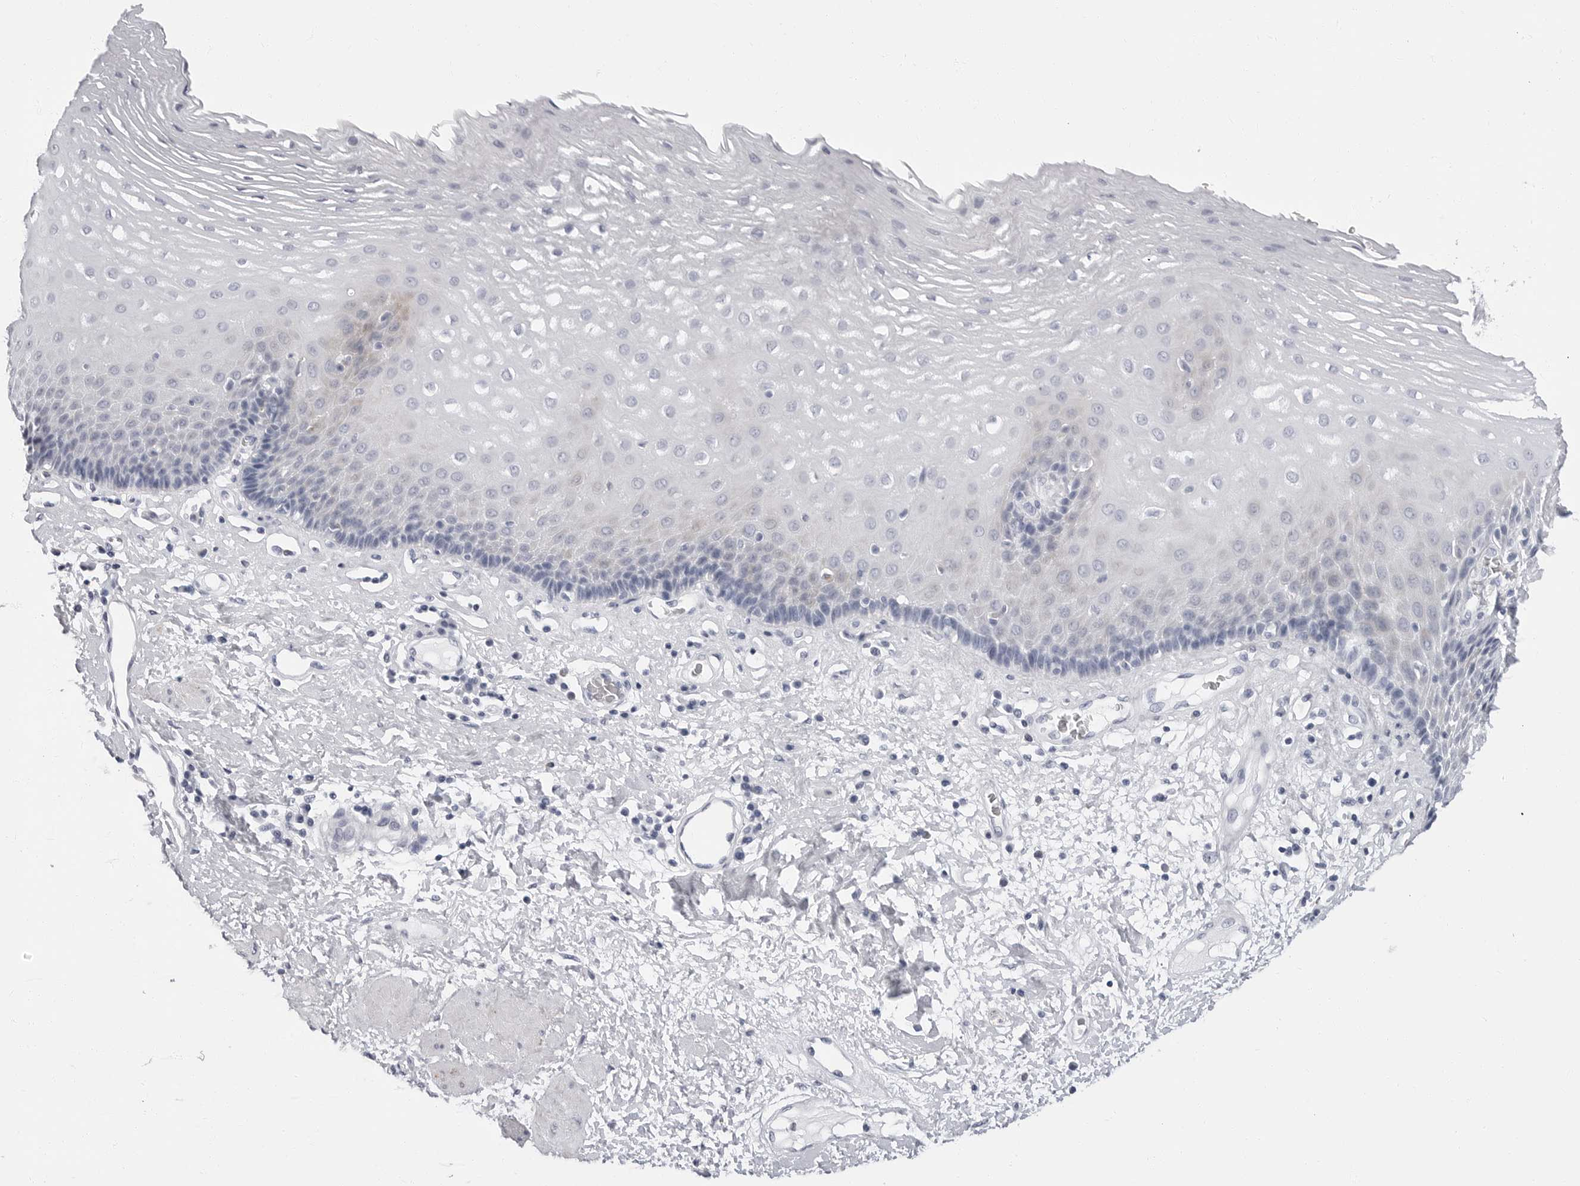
{"staining": {"intensity": "negative", "quantity": "none", "location": "none"}, "tissue": "esophagus", "cell_type": "Squamous epithelial cells", "image_type": "normal", "snomed": [{"axis": "morphology", "description": "Normal tissue, NOS"}, {"axis": "morphology", "description": "Adenocarcinoma, NOS"}, {"axis": "topography", "description": "Esophagus"}], "caption": "High power microscopy histopathology image of an IHC histopathology image of unremarkable esophagus, revealing no significant expression in squamous epithelial cells. (DAB immunohistochemistry (IHC) visualized using brightfield microscopy, high magnification).", "gene": "ERICH3", "patient": {"sex": "male", "age": 62}}